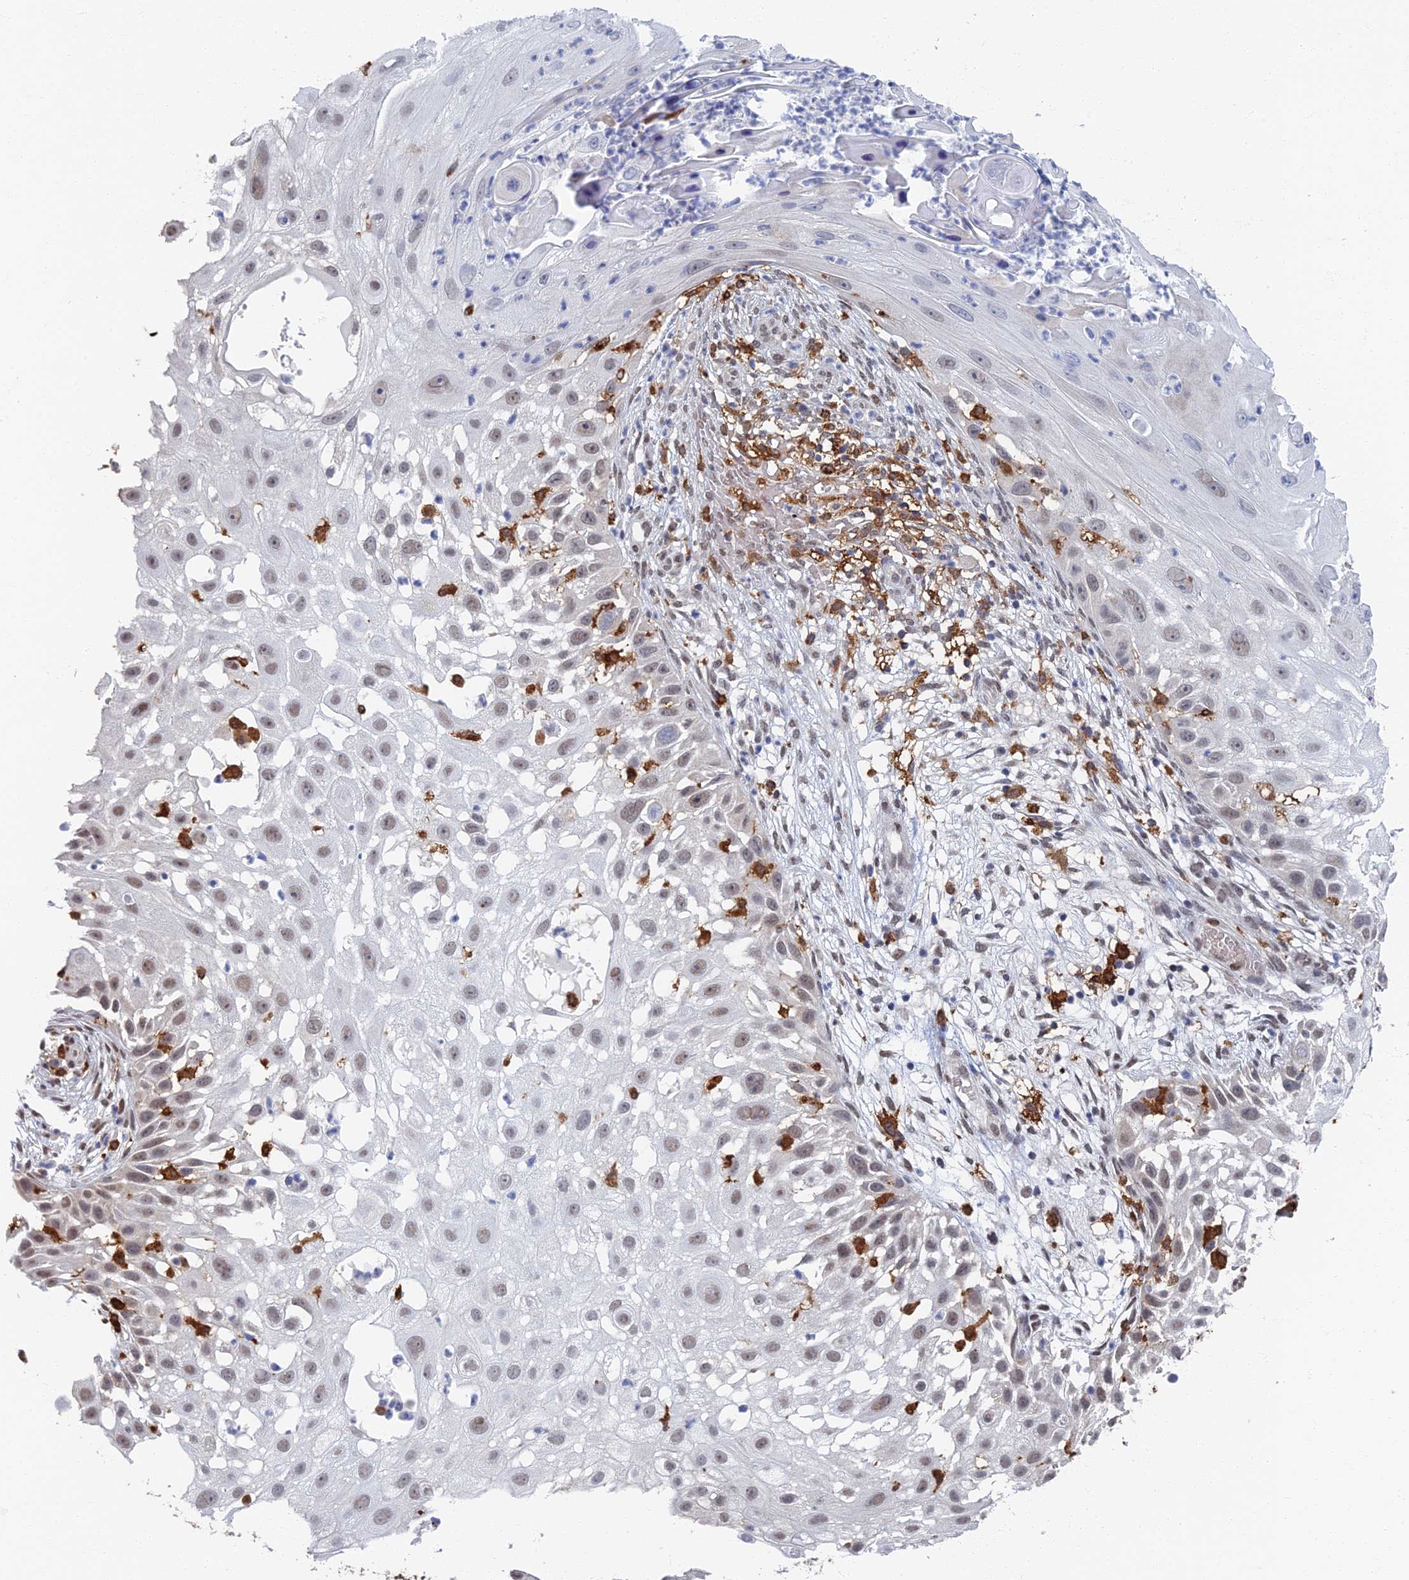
{"staining": {"intensity": "weak", "quantity": "<25%", "location": "nuclear"}, "tissue": "skin cancer", "cell_type": "Tumor cells", "image_type": "cancer", "snomed": [{"axis": "morphology", "description": "Squamous cell carcinoma, NOS"}, {"axis": "topography", "description": "Skin"}], "caption": "There is no significant staining in tumor cells of squamous cell carcinoma (skin).", "gene": "GPATCH1", "patient": {"sex": "female", "age": 44}}